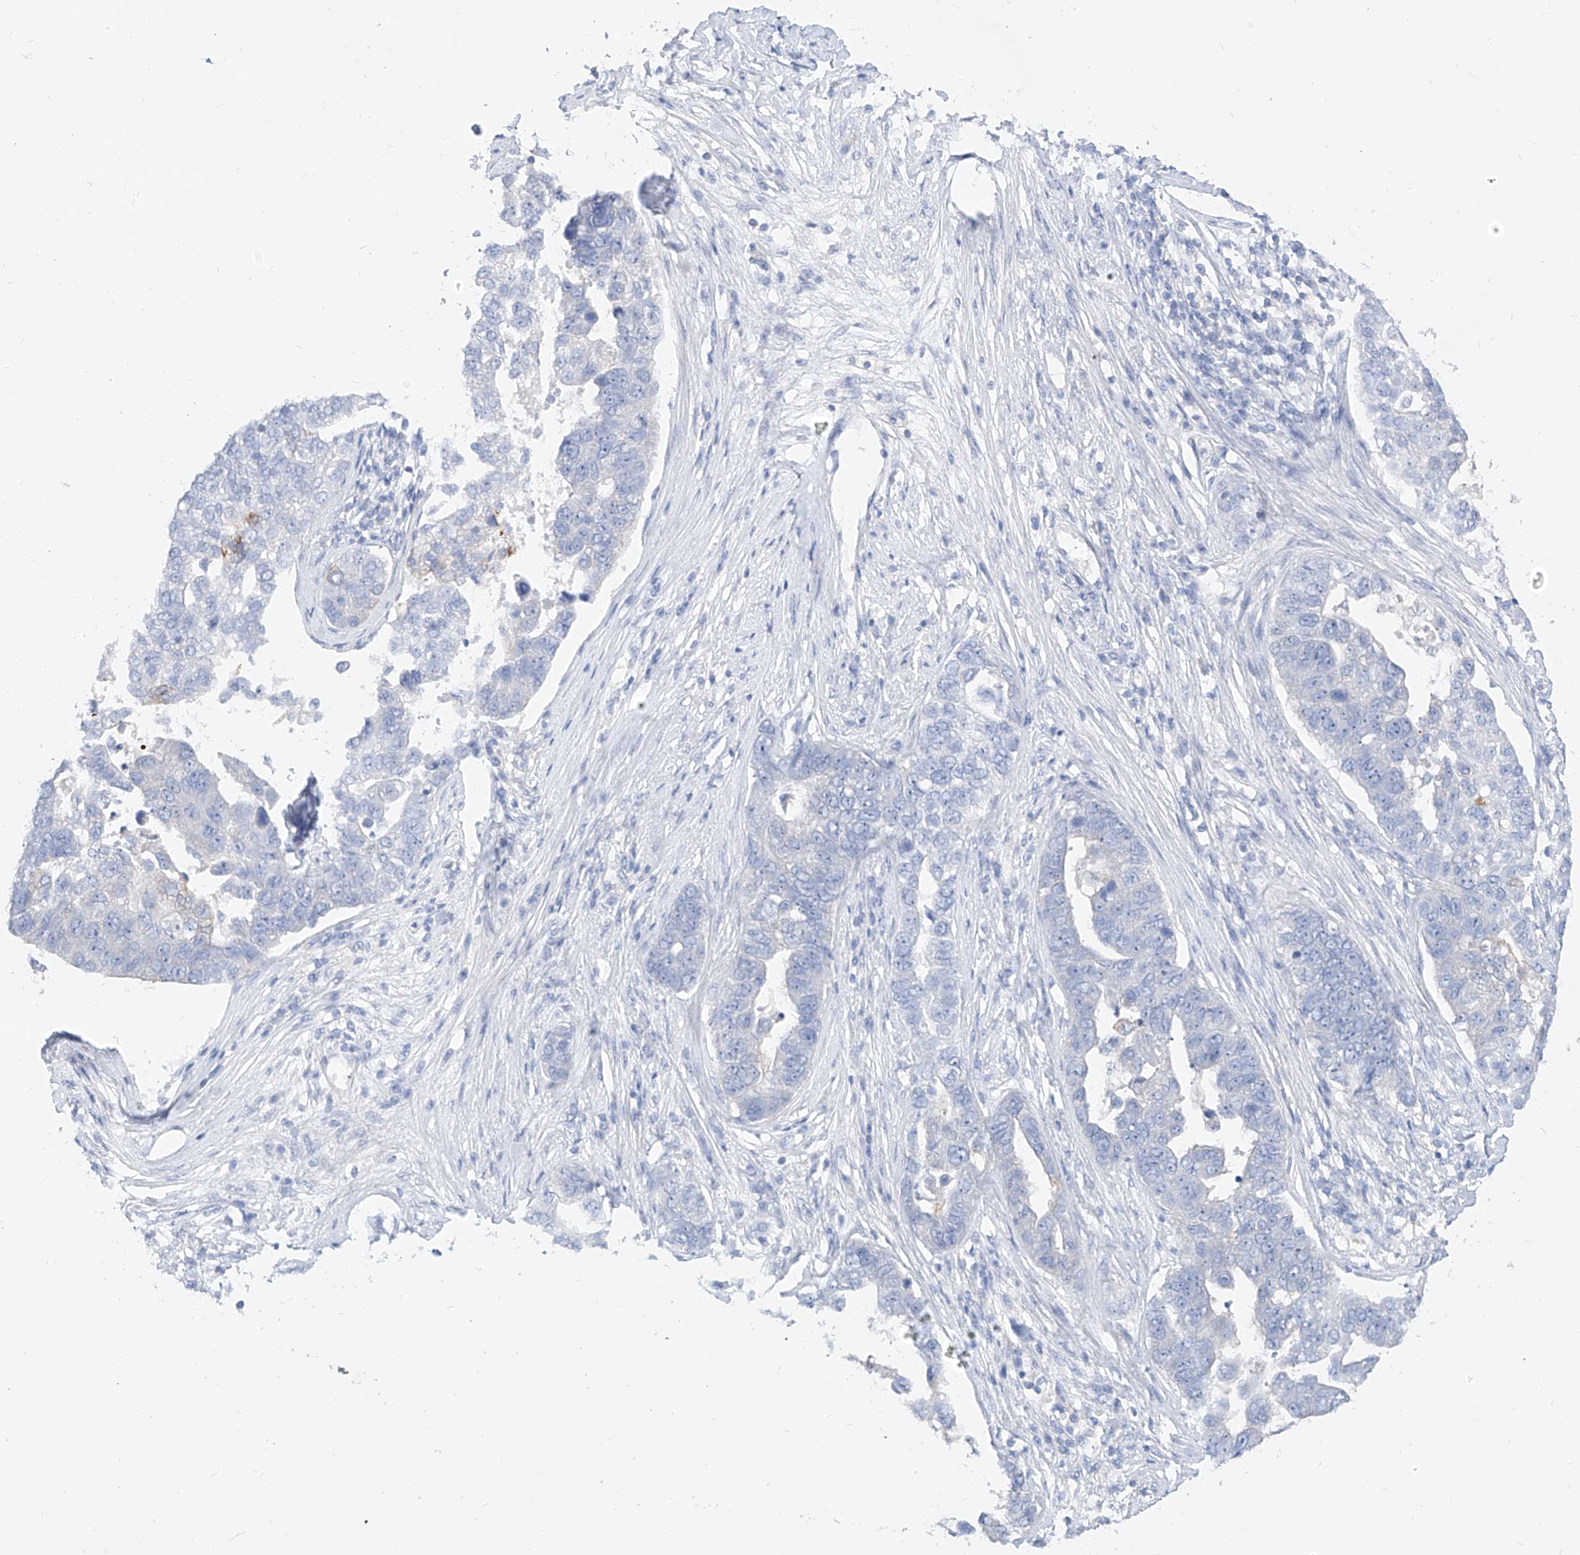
{"staining": {"intensity": "negative", "quantity": "none", "location": "none"}, "tissue": "pancreatic cancer", "cell_type": "Tumor cells", "image_type": "cancer", "snomed": [{"axis": "morphology", "description": "Adenocarcinoma, NOS"}, {"axis": "topography", "description": "Pancreas"}], "caption": "Pancreatic cancer was stained to show a protein in brown. There is no significant staining in tumor cells. (Brightfield microscopy of DAB IHC at high magnification).", "gene": "ZZEF1", "patient": {"sex": "female", "age": 61}}